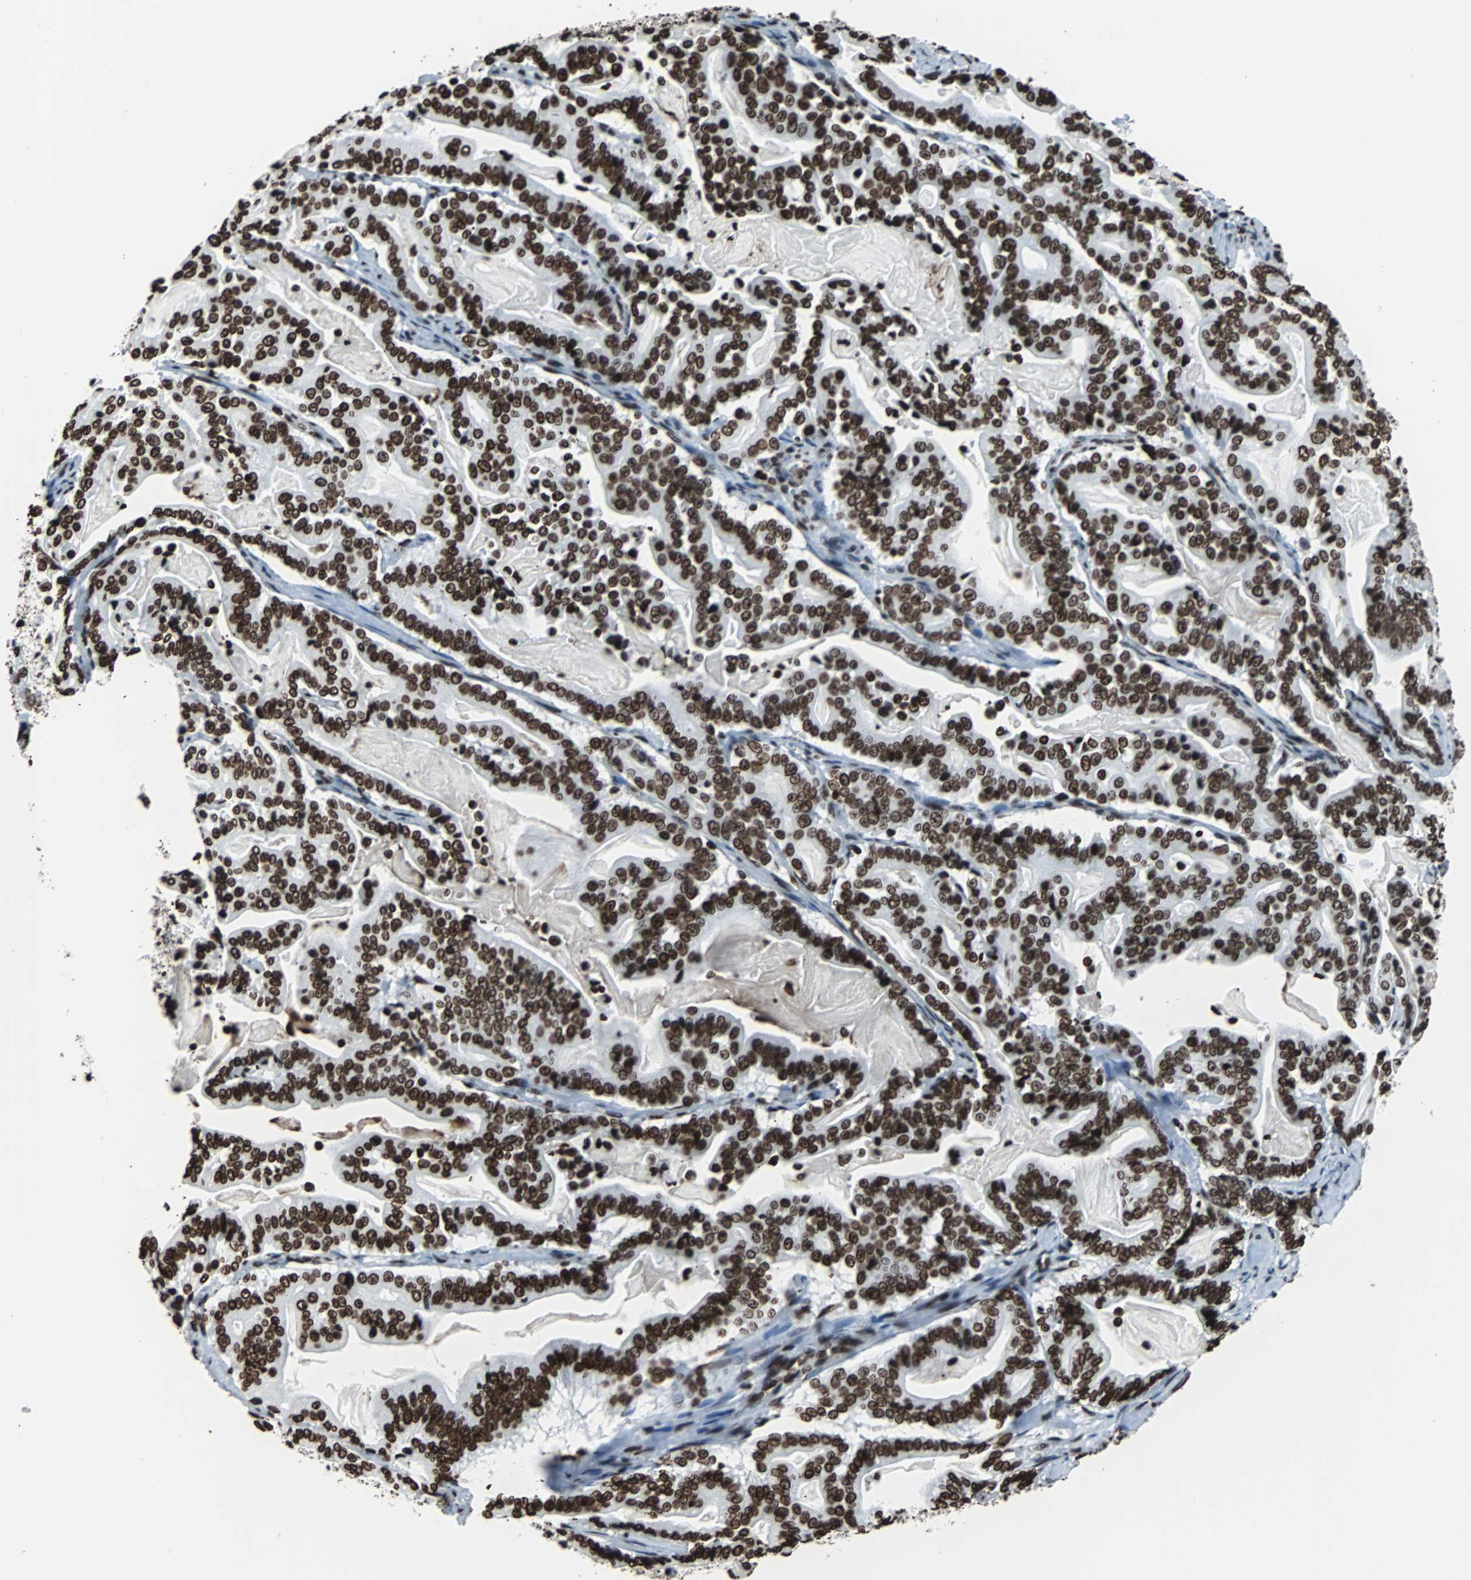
{"staining": {"intensity": "strong", "quantity": ">75%", "location": "nuclear"}, "tissue": "pancreatic cancer", "cell_type": "Tumor cells", "image_type": "cancer", "snomed": [{"axis": "morphology", "description": "Adenocarcinoma, NOS"}, {"axis": "topography", "description": "Pancreas"}], "caption": "Pancreatic adenocarcinoma stained for a protein displays strong nuclear positivity in tumor cells.", "gene": "H2BC18", "patient": {"sex": "male", "age": 63}}